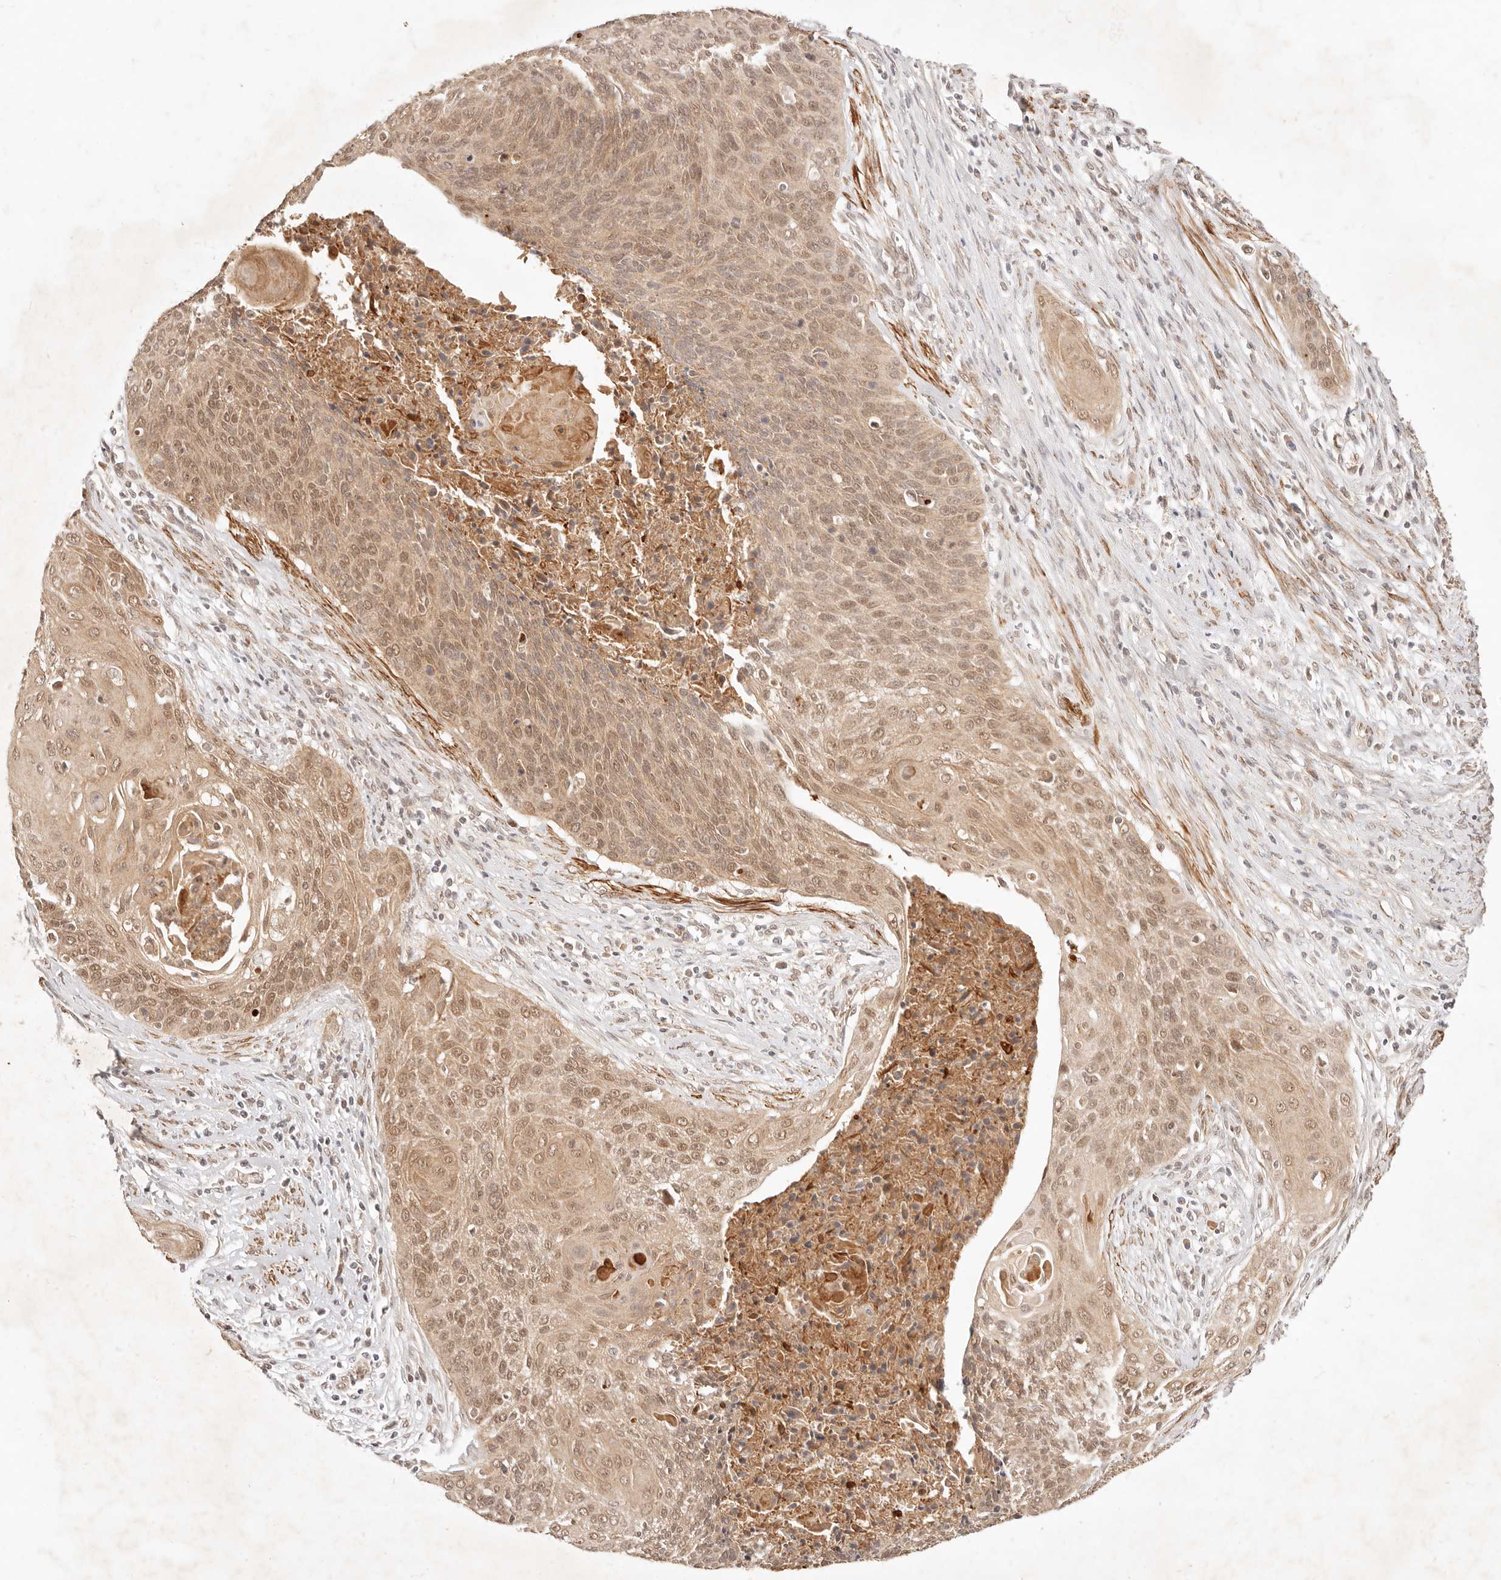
{"staining": {"intensity": "moderate", "quantity": ">75%", "location": "cytoplasmic/membranous,nuclear"}, "tissue": "cervical cancer", "cell_type": "Tumor cells", "image_type": "cancer", "snomed": [{"axis": "morphology", "description": "Squamous cell carcinoma, NOS"}, {"axis": "topography", "description": "Cervix"}], "caption": "Immunohistochemical staining of cervical cancer demonstrates medium levels of moderate cytoplasmic/membranous and nuclear staining in approximately >75% of tumor cells.", "gene": "TRIM11", "patient": {"sex": "female", "age": 55}}